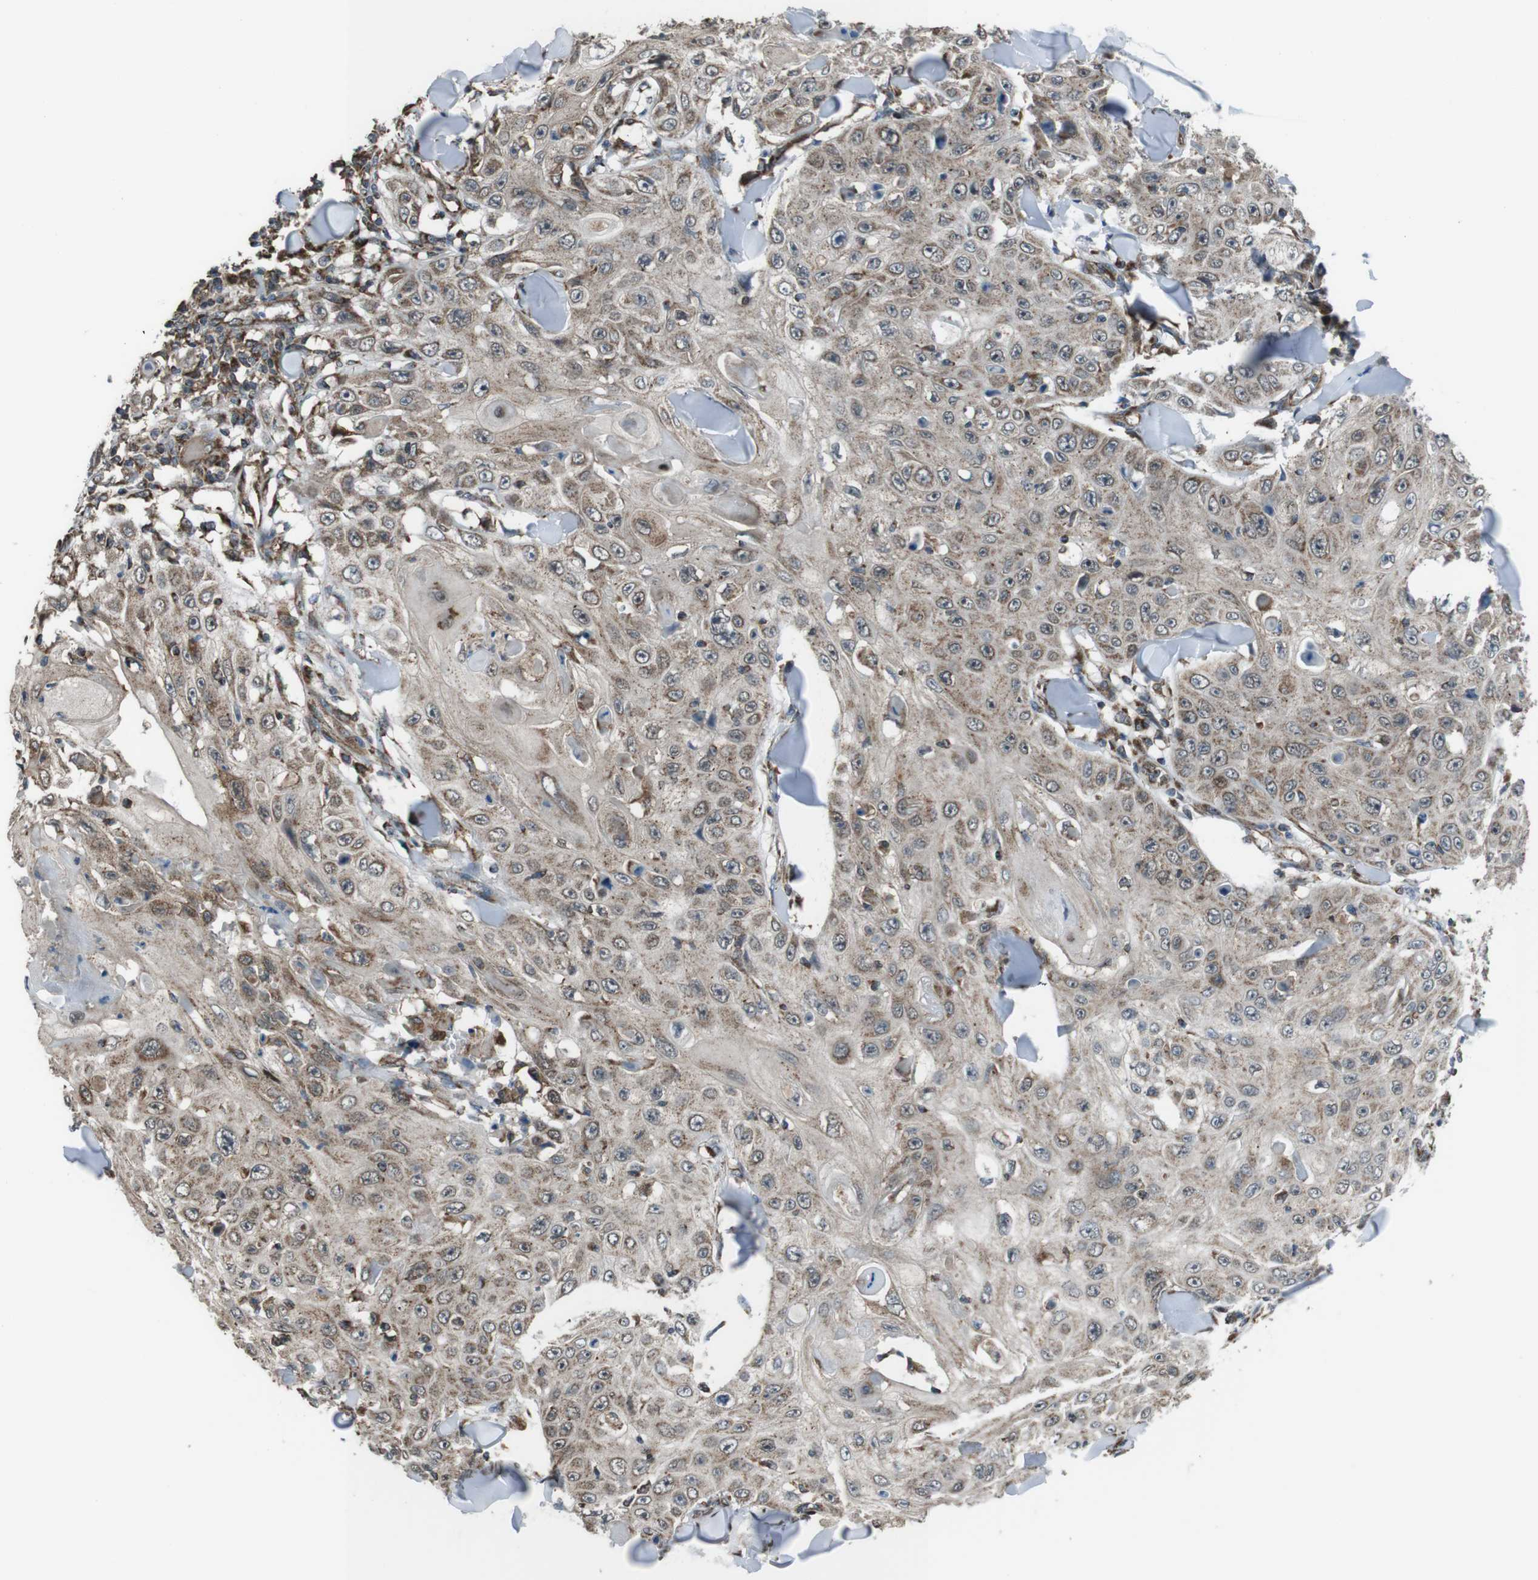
{"staining": {"intensity": "weak", "quantity": ">75%", "location": "cytoplasmic/membranous,nuclear"}, "tissue": "skin cancer", "cell_type": "Tumor cells", "image_type": "cancer", "snomed": [{"axis": "morphology", "description": "Squamous cell carcinoma, NOS"}, {"axis": "topography", "description": "Skin"}], "caption": "Human squamous cell carcinoma (skin) stained with a brown dye reveals weak cytoplasmic/membranous and nuclear positive expression in approximately >75% of tumor cells.", "gene": "GIMAP8", "patient": {"sex": "male", "age": 86}}